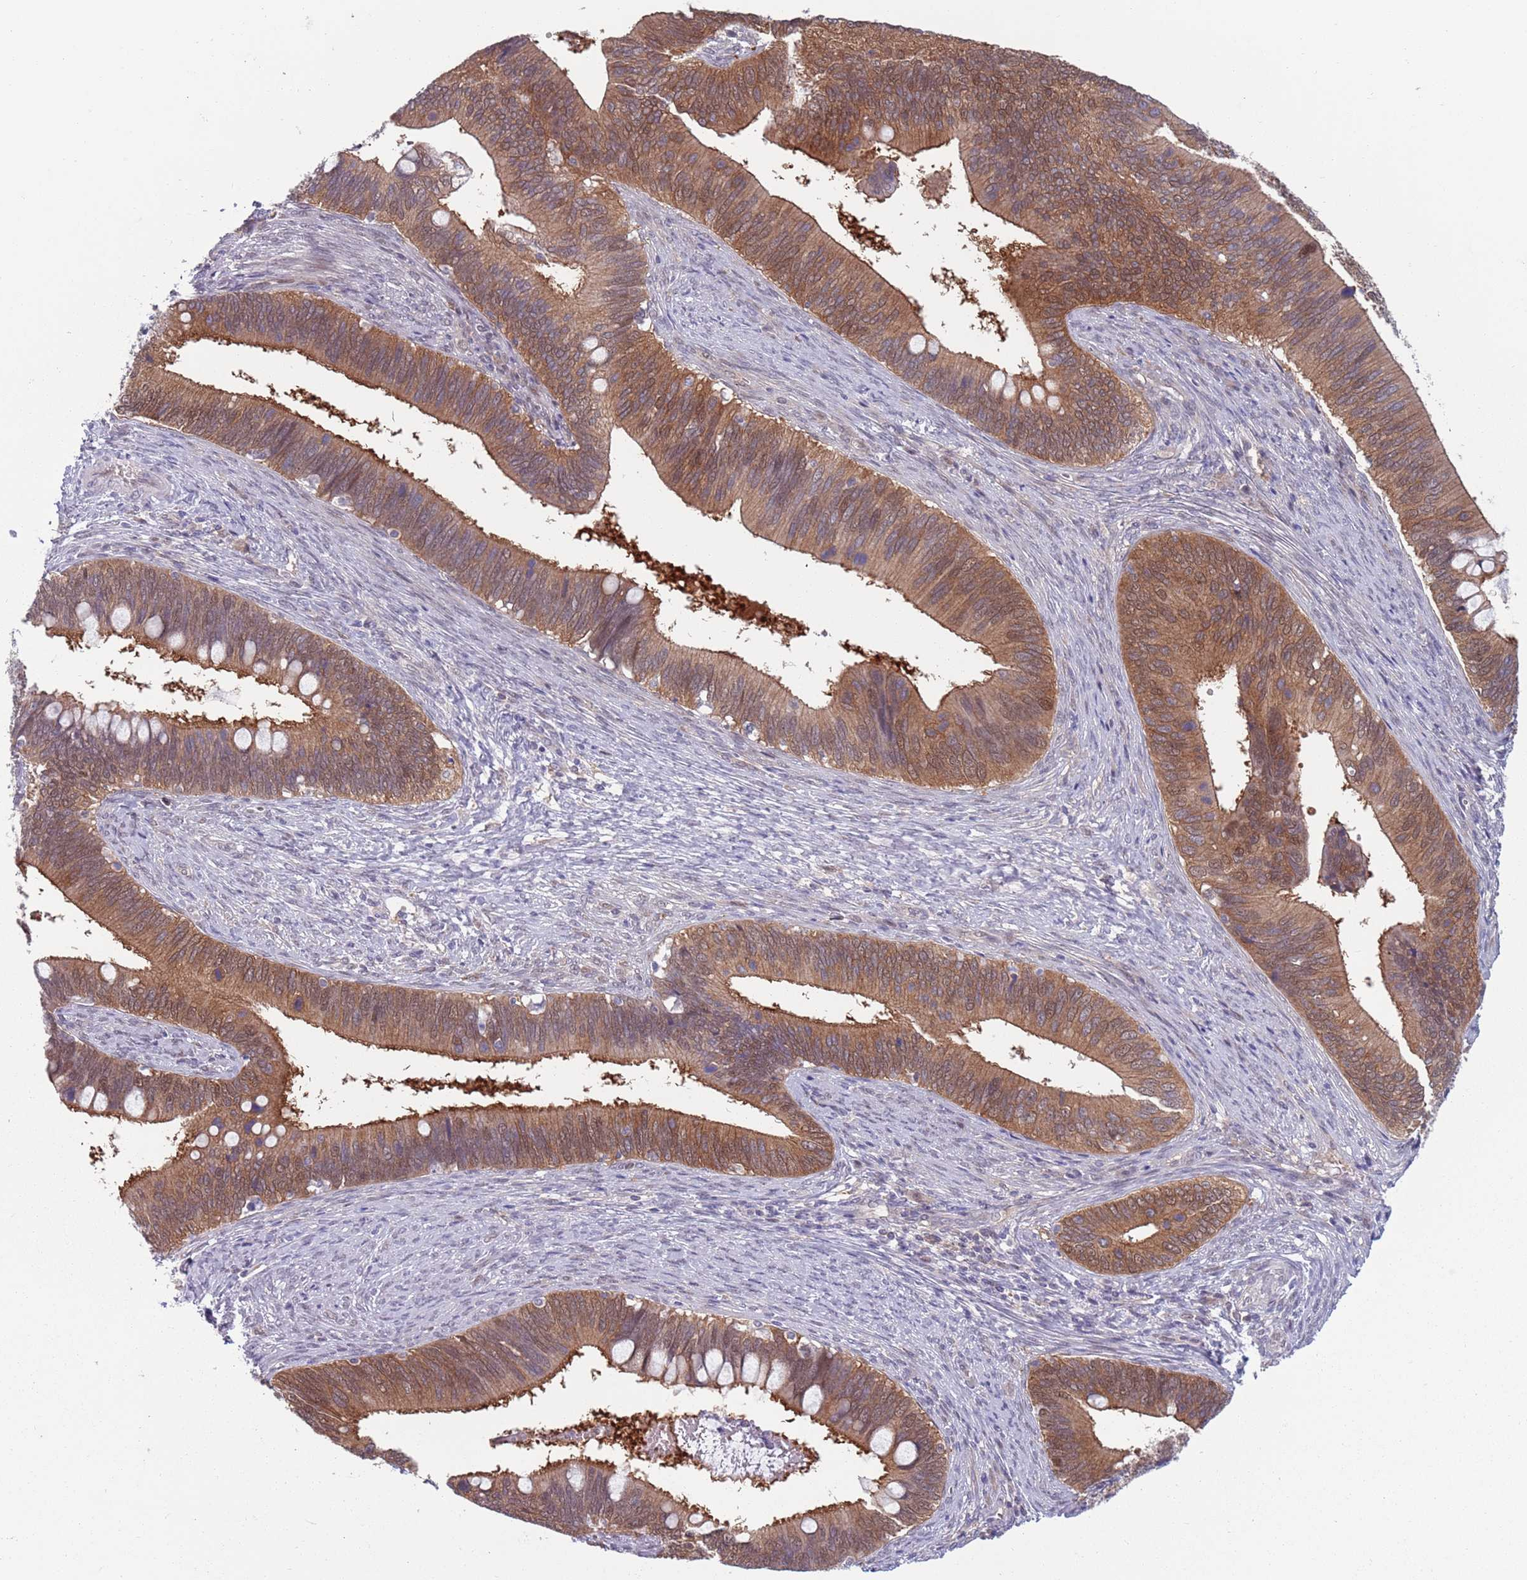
{"staining": {"intensity": "moderate", "quantity": ">75%", "location": "cytoplasmic/membranous,nuclear"}, "tissue": "cervical cancer", "cell_type": "Tumor cells", "image_type": "cancer", "snomed": [{"axis": "morphology", "description": "Adenocarcinoma, NOS"}, {"axis": "topography", "description": "Cervix"}], "caption": "Immunohistochemistry (IHC) histopathology image of human cervical cancer stained for a protein (brown), which reveals medium levels of moderate cytoplasmic/membranous and nuclear positivity in about >75% of tumor cells.", "gene": "CLNS1A", "patient": {"sex": "female", "age": 42}}